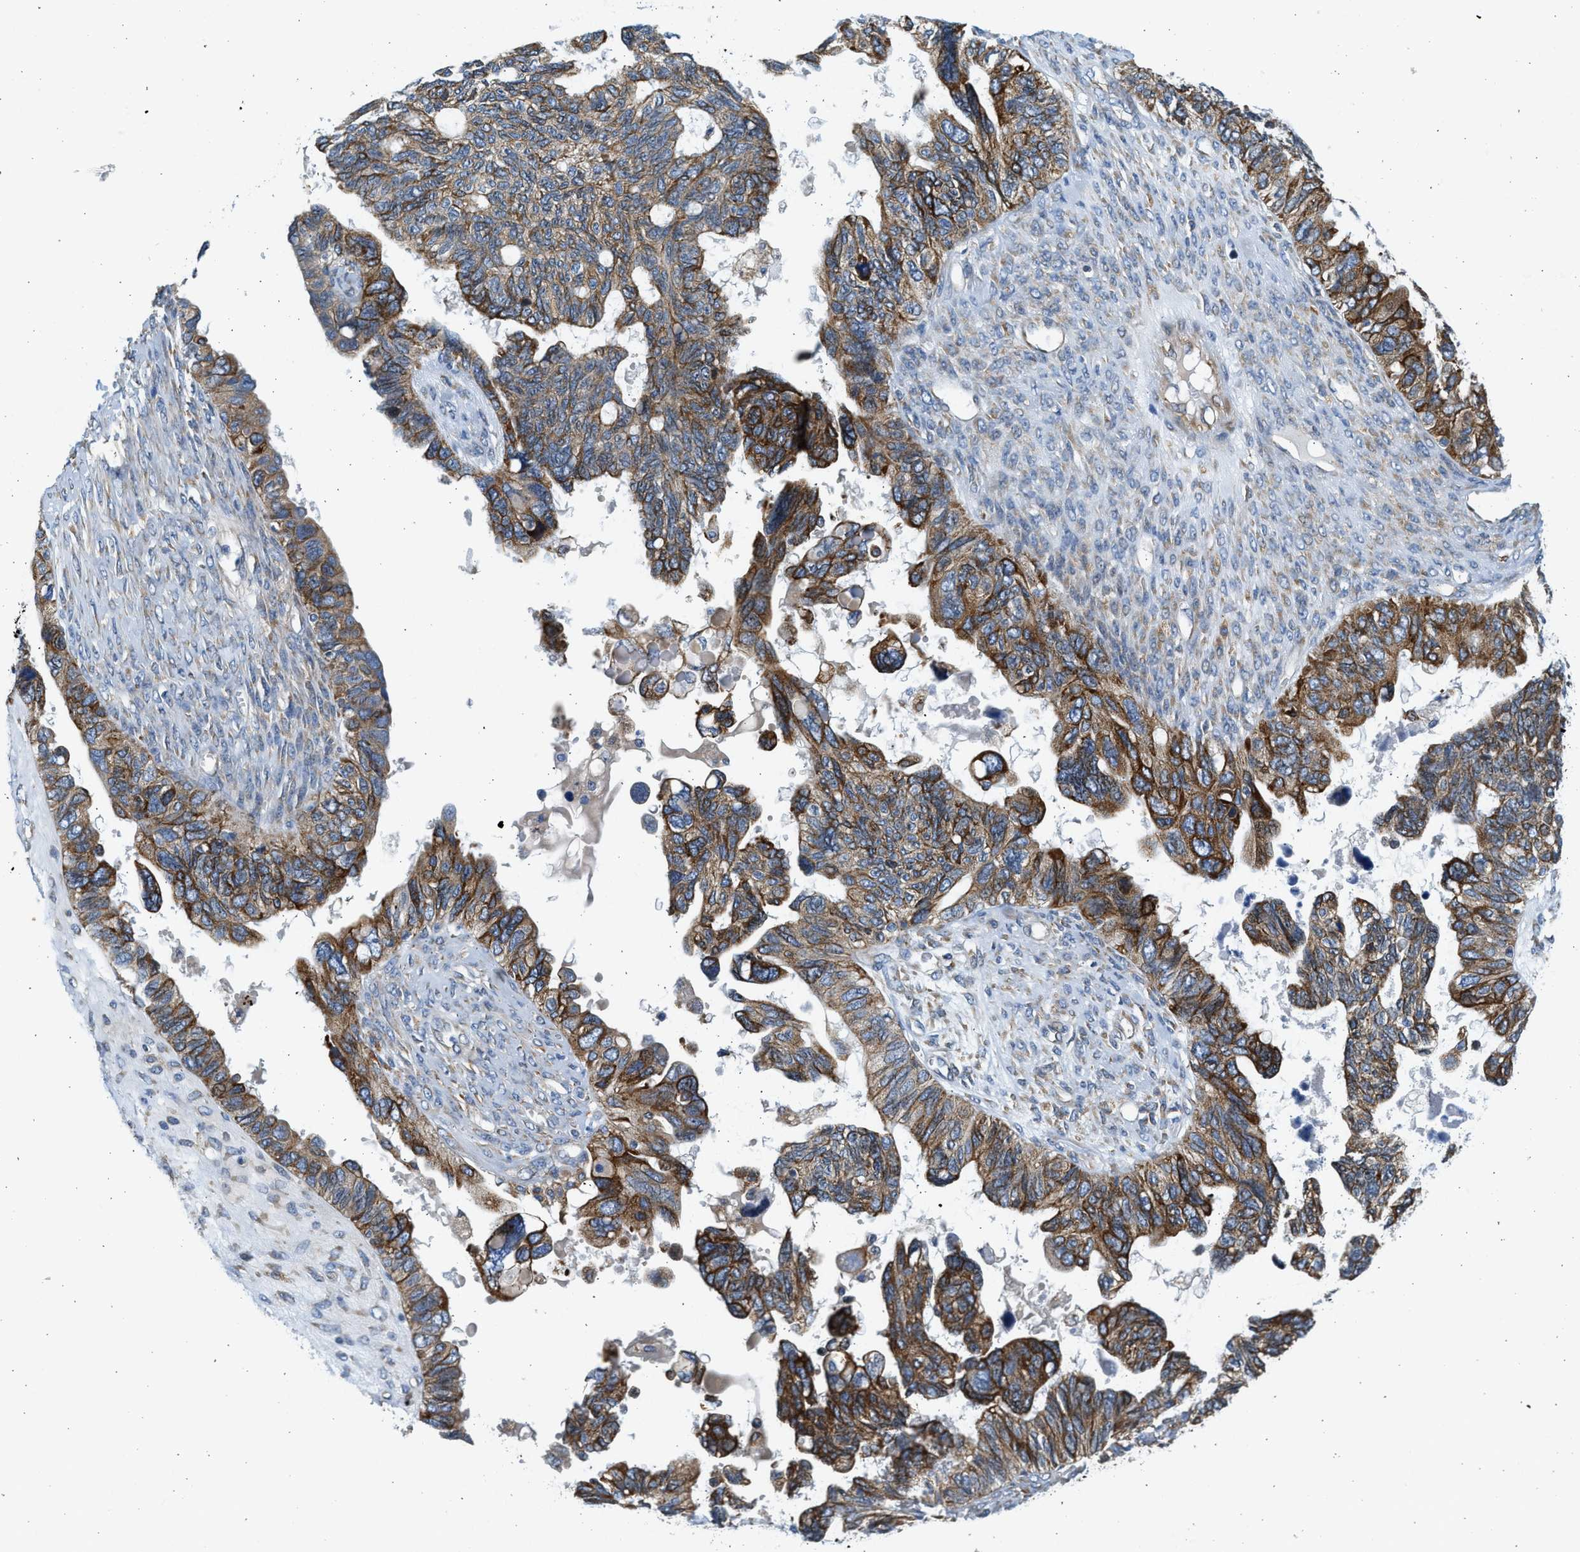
{"staining": {"intensity": "strong", "quantity": ">75%", "location": "cytoplasmic/membranous"}, "tissue": "ovarian cancer", "cell_type": "Tumor cells", "image_type": "cancer", "snomed": [{"axis": "morphology", "description": "Cystadenocarcinoma, serous, NOS"}, {"axis": "topography", "description": "Ovary"}], "caption": "Ovarian serous cystadenocarcinoma stained for a protein shows strong cytoplasmic/membranous positivity in tumor cells. The protein is shown in brown color, while the nuclei are stained blue.", "gene": "CNTN6", "patient": {"sex": "female", "age": 79}}